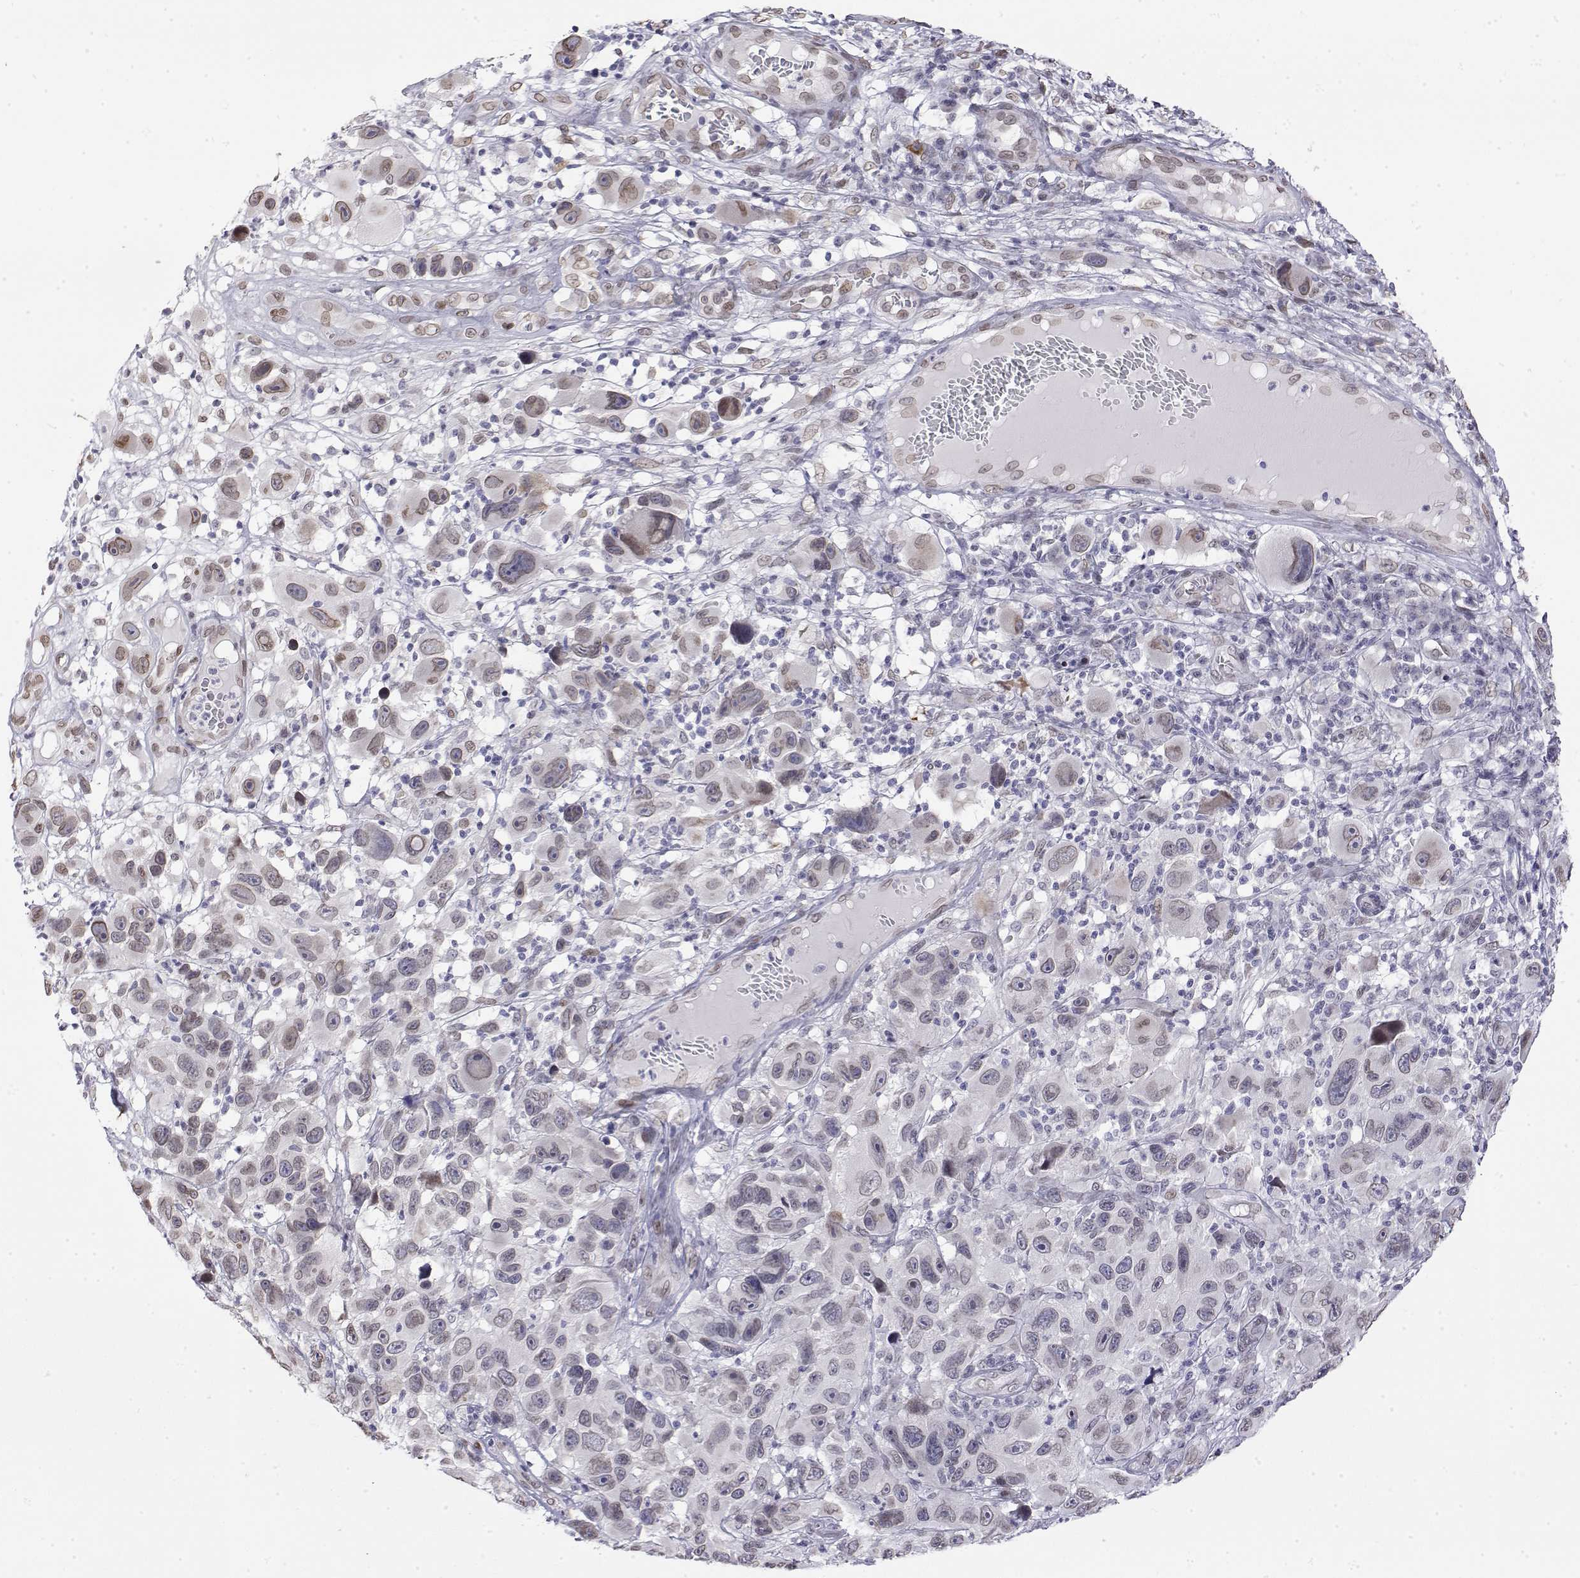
{"staining": {"intensity": "weak", "quantity": "<25%", "location": "cytoplasmic/membranous,nuclear"}, "tissue": "melanoma", "cell_type": "Tumor cells", "image_type": "cancer", "snomed": [{"axis": "morphology", "description": "Malignant melanoma, NOS"}, {"axis": "topography", "description": "Skin"}], "caption": "A high-resolution histopathology image shows immunohistochemistry staining of melanoma, which demonstrates no significant staining in tumor cells. The staining is performed using DAB (3,3'-diaminobenzidine) brown chromogen with nuclei counter-stained in using hematoxylin.", "gene": "ZNF532", "patient": {"sex": "male", "age": 53}}